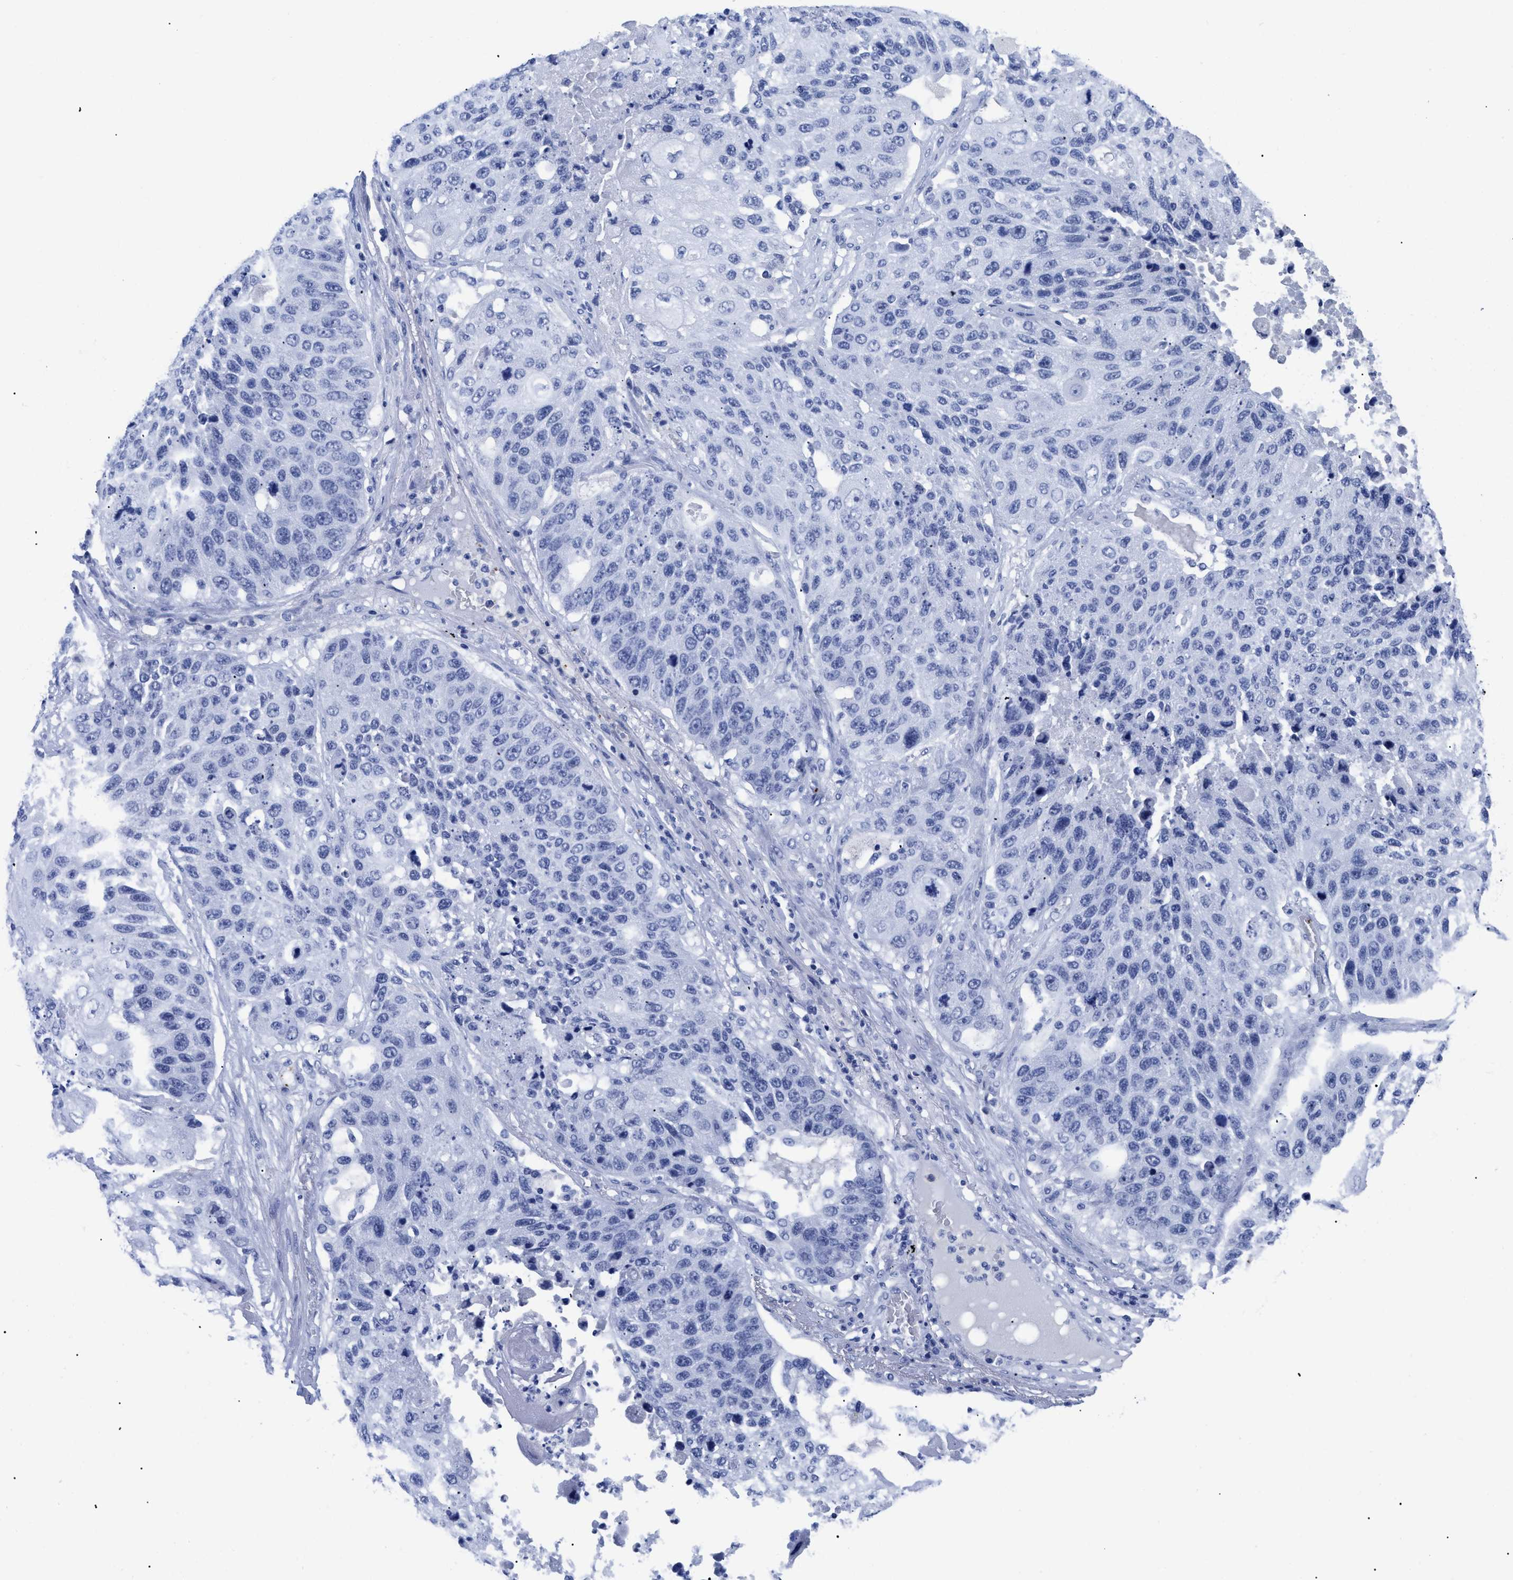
{"staining": {"intensity": "negative", "quantity": "none", "location": "none"}, "tissue": "lung cancer", "cell_type": "Tumor cells", "image_type": "cancer", "snomed": [{"axis": "morphology", "description": "Squamous cell carcinoma, NOS"}, {"axis": "topography", "description": "Lung"}], "caption": "A micrograph of lung cancer (squamous cell carcinoma) stained for a protein exhibits no brown staining in tumor cells. Nuclei are stained in blue.", "gene": "TREML1", "patient": {"sex": "male", "age": 61}}